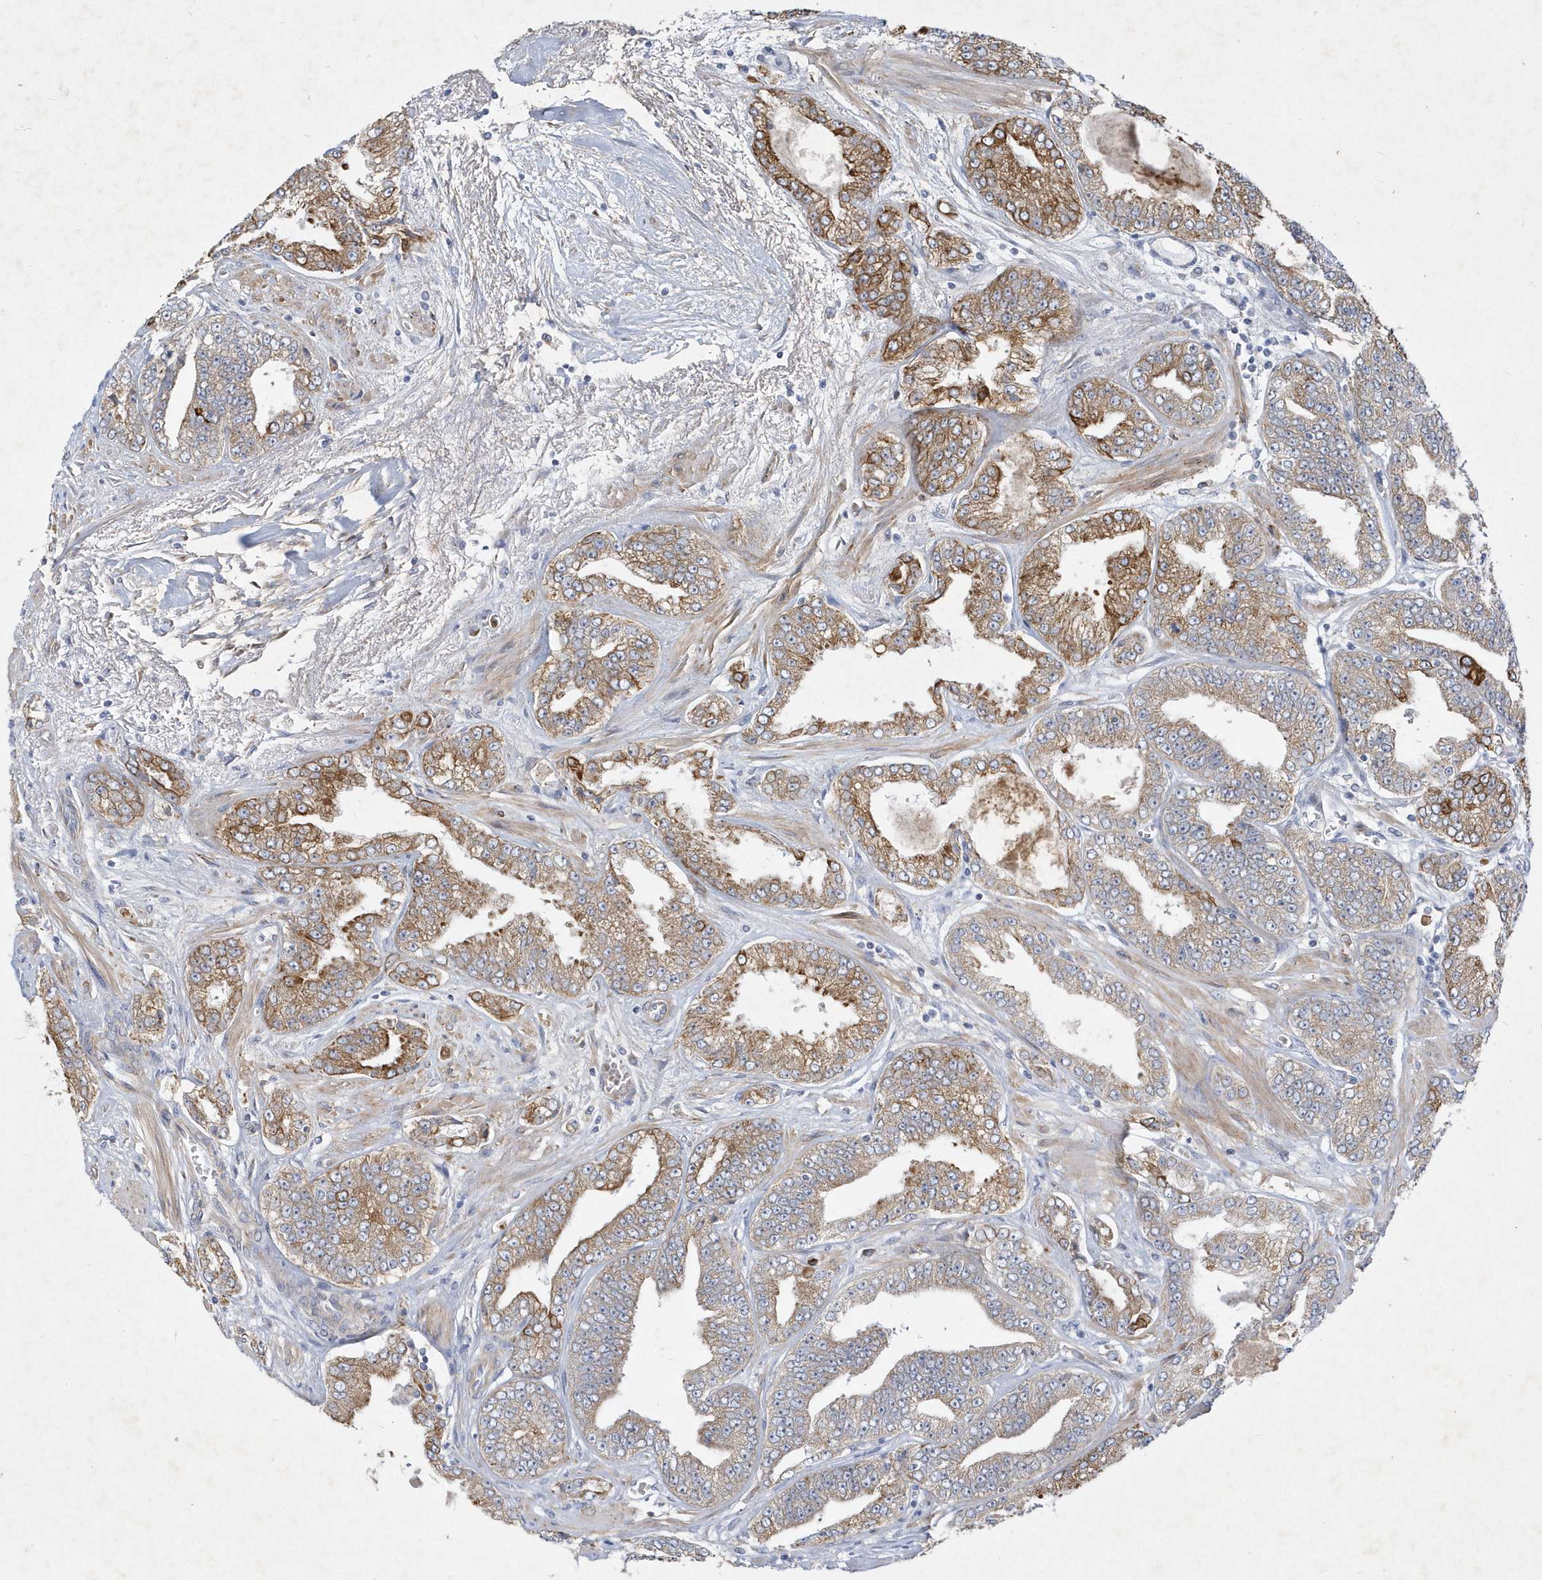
{"staining": {"intensity": "moderate", "quantity": ">75%", "location": "cytoplasmic/membranous"}, "tissue": "prostate cancer", "cell_type": "Tumor cells", "image_type": "cancer", "snomed": [{"axis": "morphology", "description": "Adenocarcinoma, High grade"}, {"axis": "topography", "description": "Prostate"}], "caption": "Immunohistochemistry (DAB) staining of human prostate cancer shows moderate cytoplasmic/membranous protein expression in about >75% of tumor cells.", "gene": "LARS1", "patient": {"sex": "male", "age": 71}}